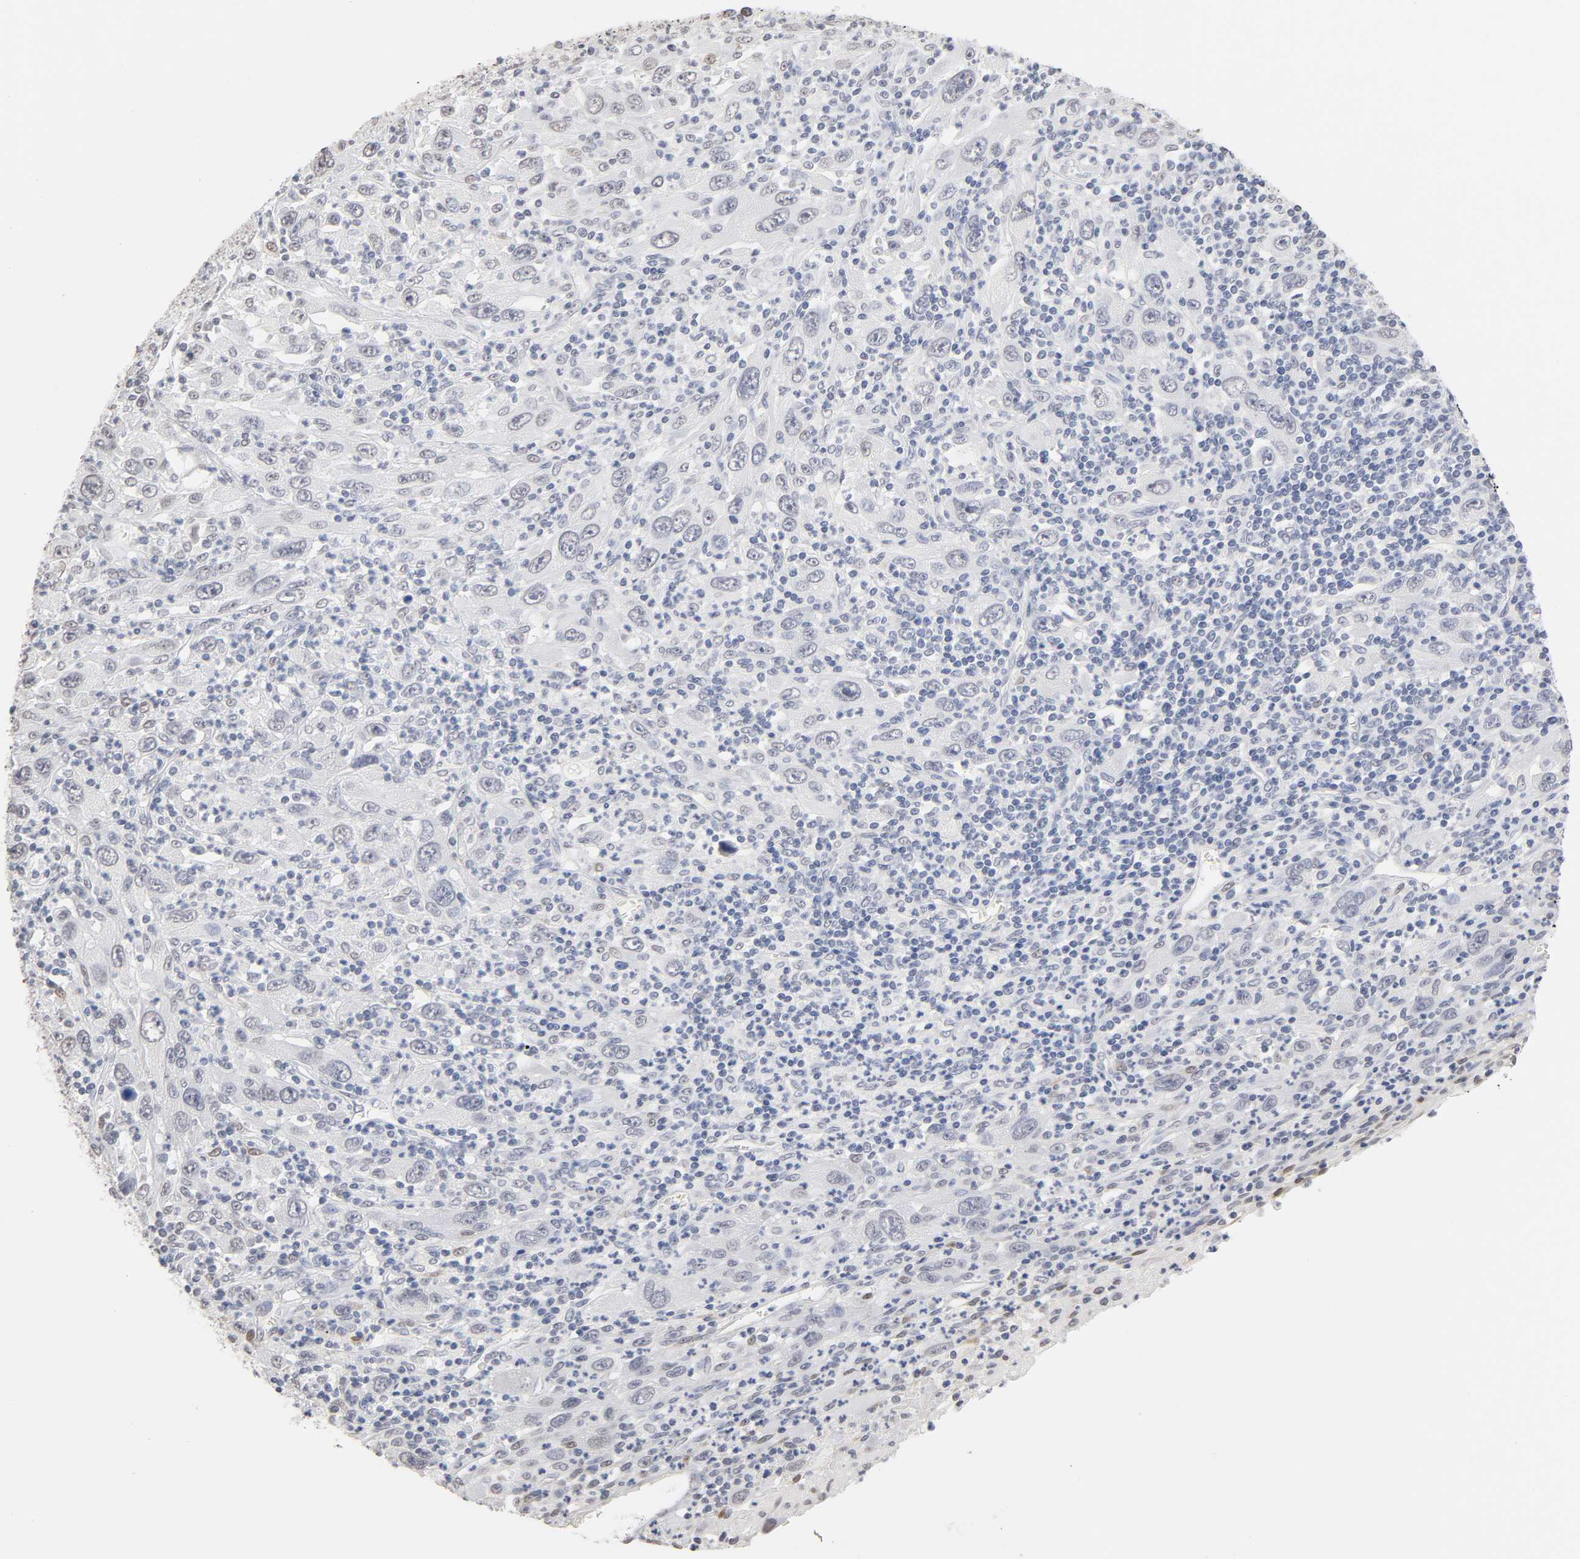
{"staining": {"intensity": "negative", "quantity": "none", "location": "none"}, "tissue": "melanoma", "cell_type": "Tumor cells", "image_type": "cancer", "snomed": [{"axis": "morphology", "description": "Malignant melanoma, Metastatic site"}, {"axis": "topography", "description": "Skin"}], "caption": "DAB immunohistochemical staining of malignant melanoma (metastatic site) demonstrates no significant expression in tumor cells. (Stains: DAB (3,3'-diaminobenzidine) immunohistochemistry (IHC) with hematoxylin counter stain, Microscopy: brightfield microscopy at high magnification).", "gene": "CRABP2", "patient": {"sex": "female", "age": 56}}